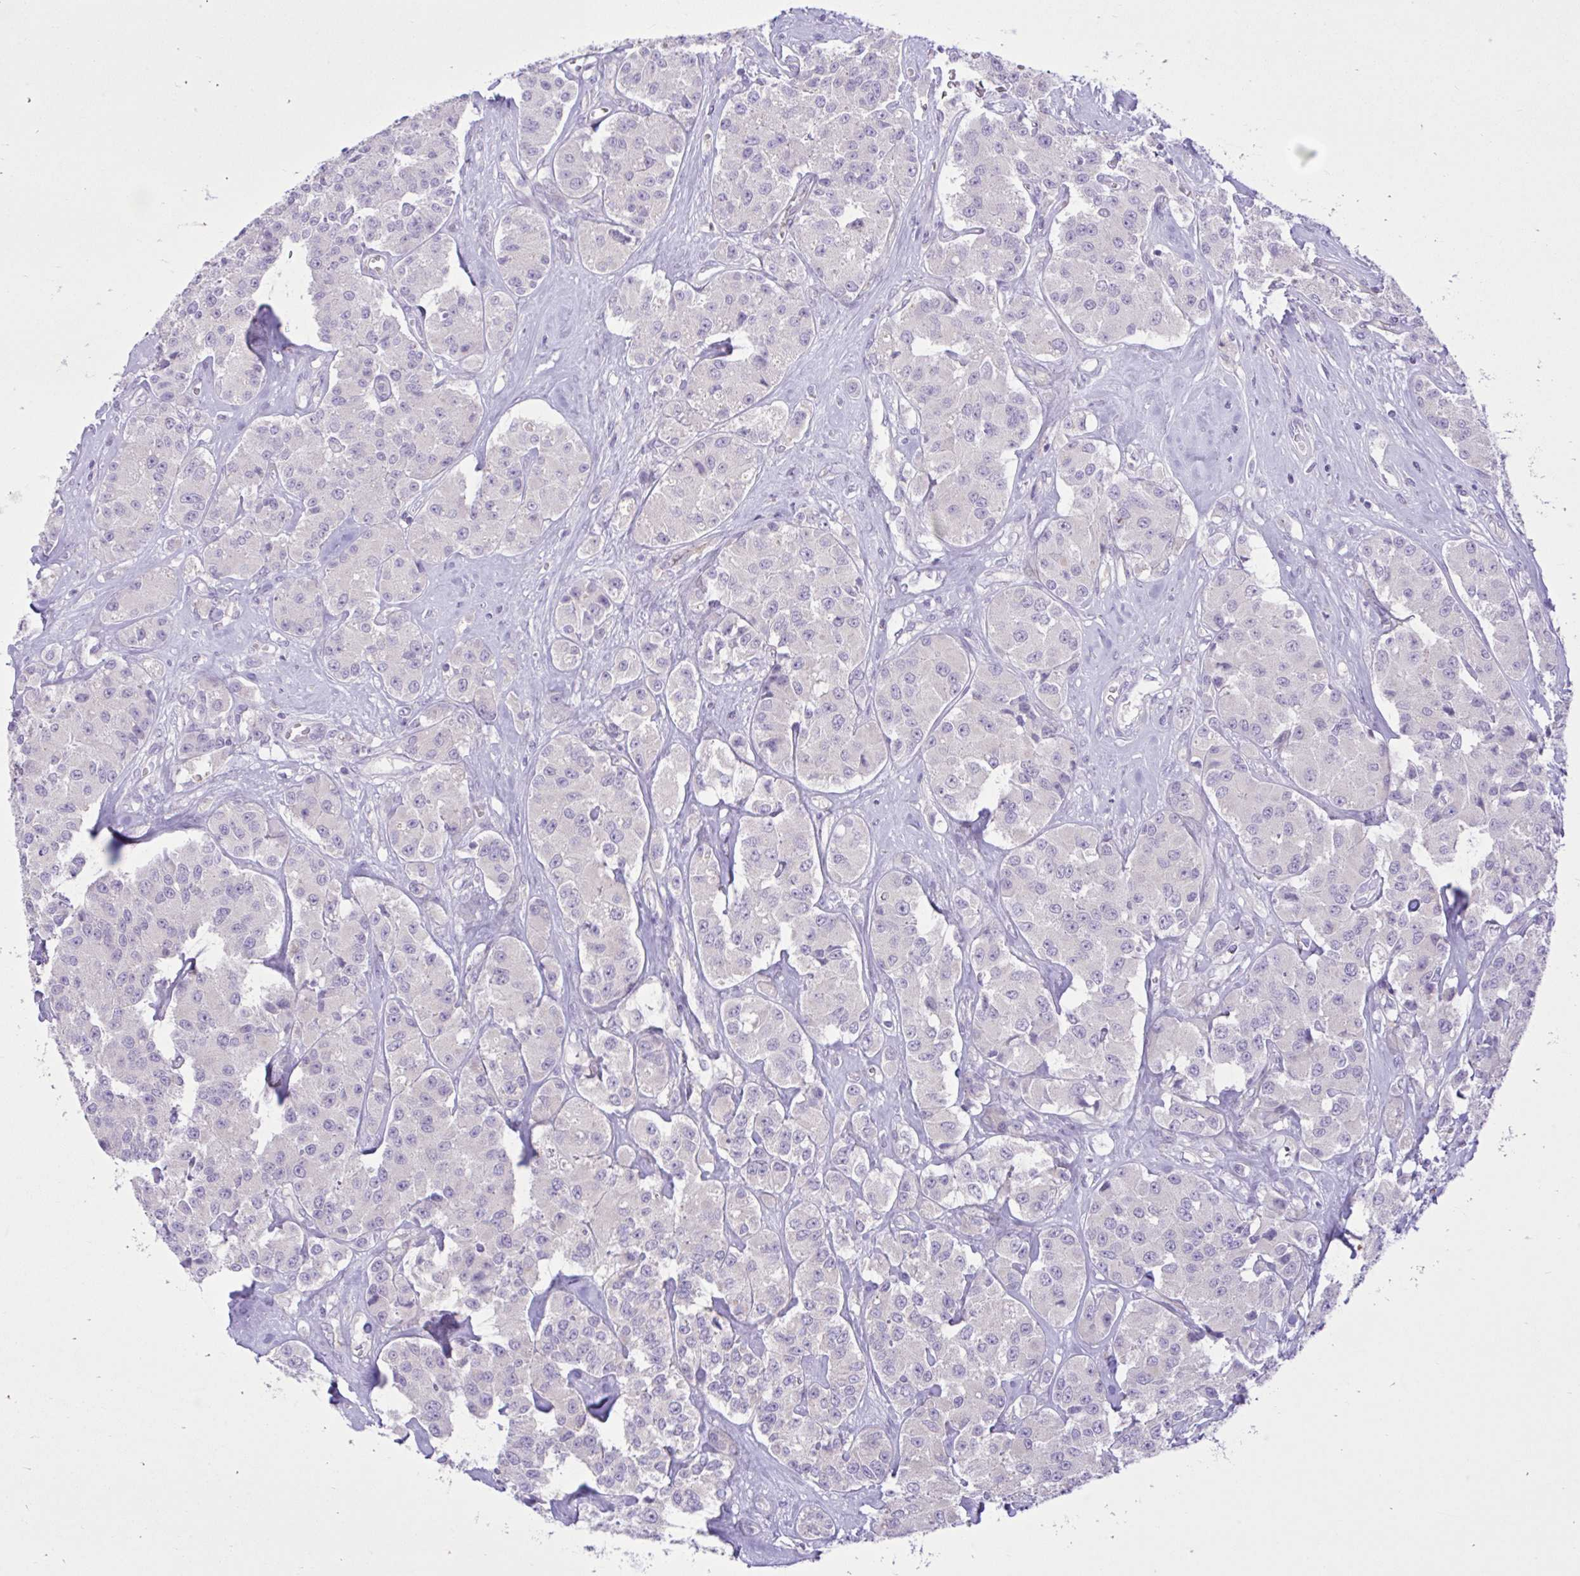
{"staining": {"intensity": "negative", "quantity": "none", "location": "none"}, "tissue": "carcinoid", "cell_type": "Tumor cells", "image_type": "cancer", "snomed": [{"axis": "morphology", "description": "Carcinoid, malignant, NOS"}, {"axis": "topography", "description": "Pancreas"}], "caption": "Immunohistochemical staining of carcinoid exhibits no significant staining in tumor cells.", "gene": "ZNF101", "patient": {"sex": "male", "age": 41}}